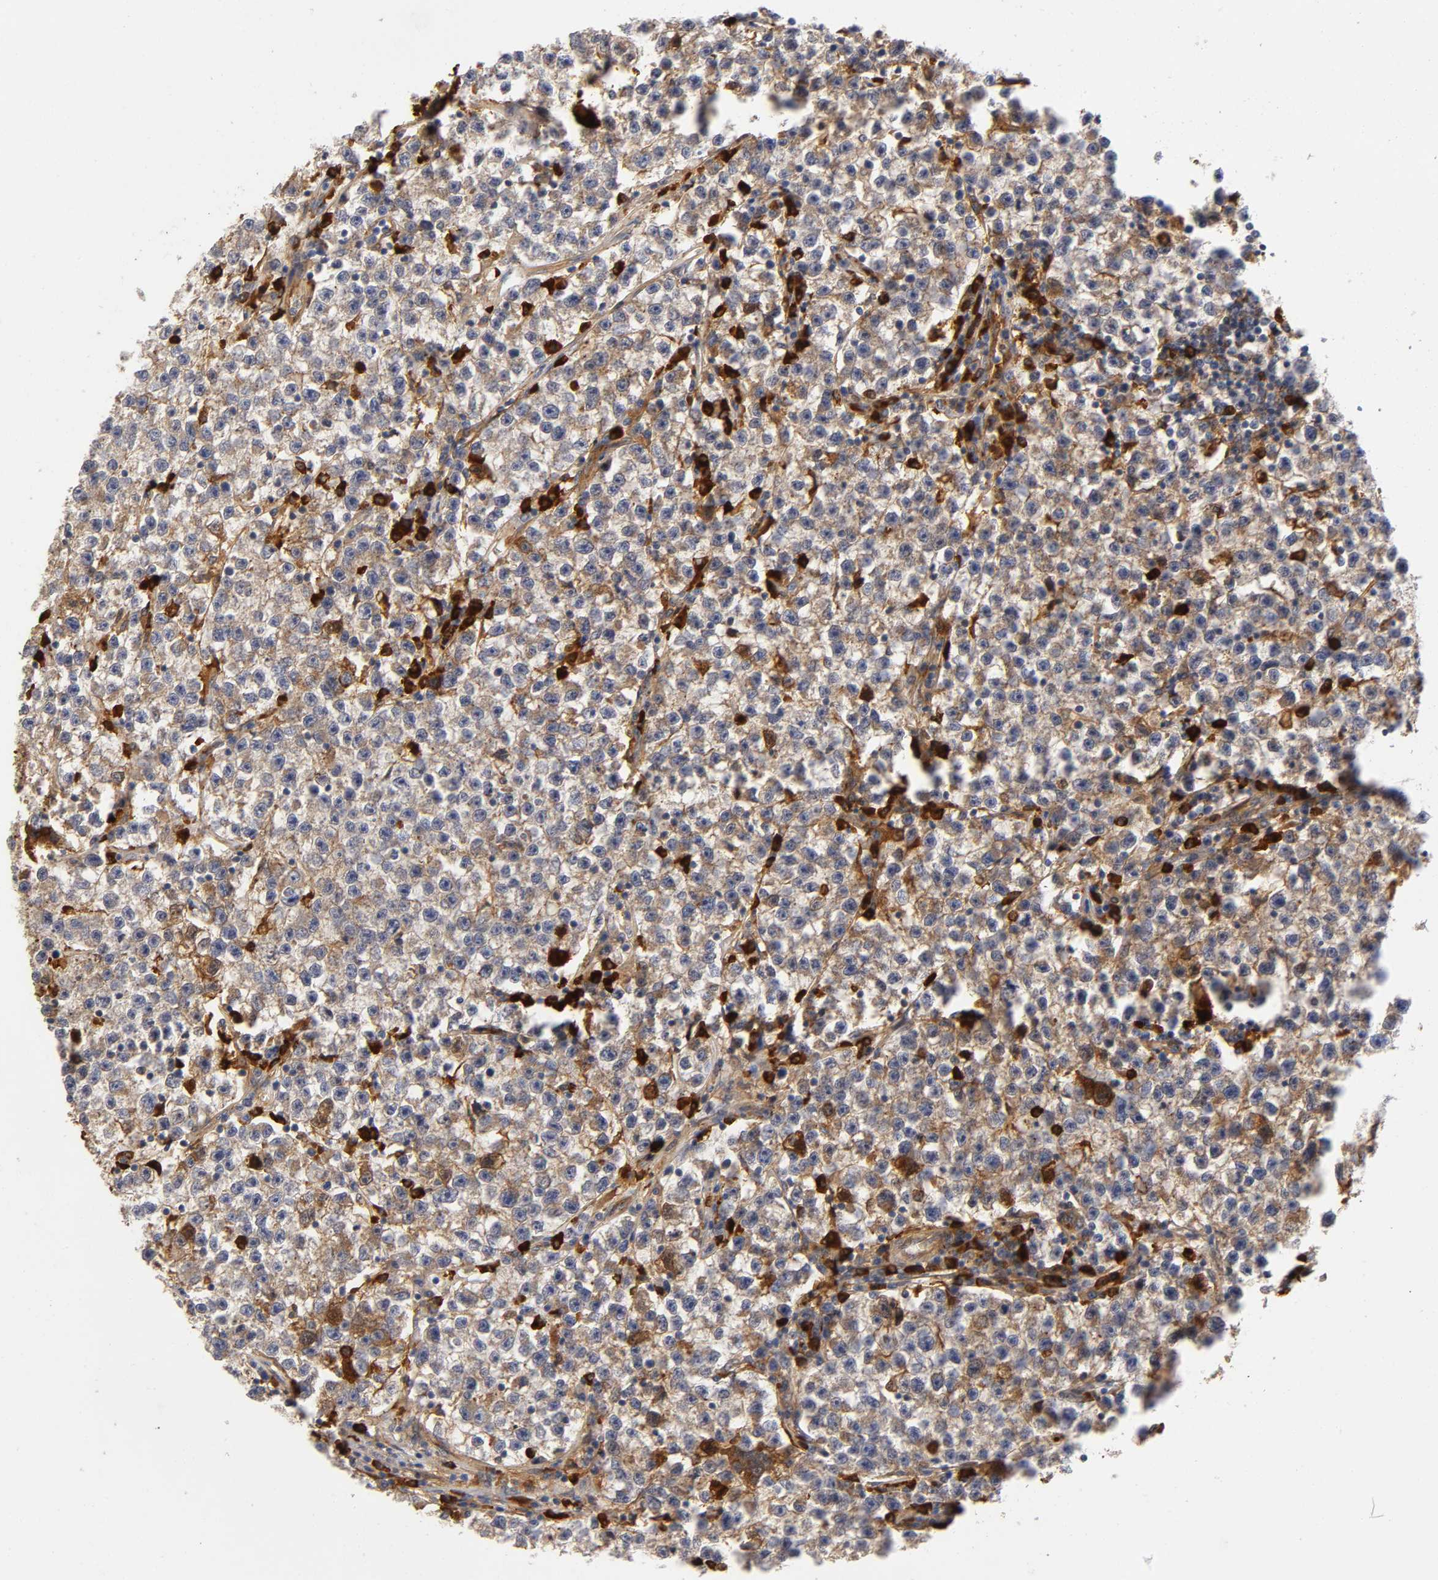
{"staining": {"intensity": "moderate", "quantity": "25%-75%", "location": "cytoplasmic/membranous"}, "tissue": "testis cancer", "cell_type": "Tumor cells", "image_type": "cancer", "snomed": [{"axis": "morphology", "description": "Seminoma, NOS"}, {"axis": "topography", "description": "Testis"}], "caption": "Tumor cells exhibit medium levels of moderate cytoplasmic/membranous expression in about 25%-75% of cells in seminoma (testis).", "gene": "NOVA1", "patient": {"sex": "male", "age": 22}}